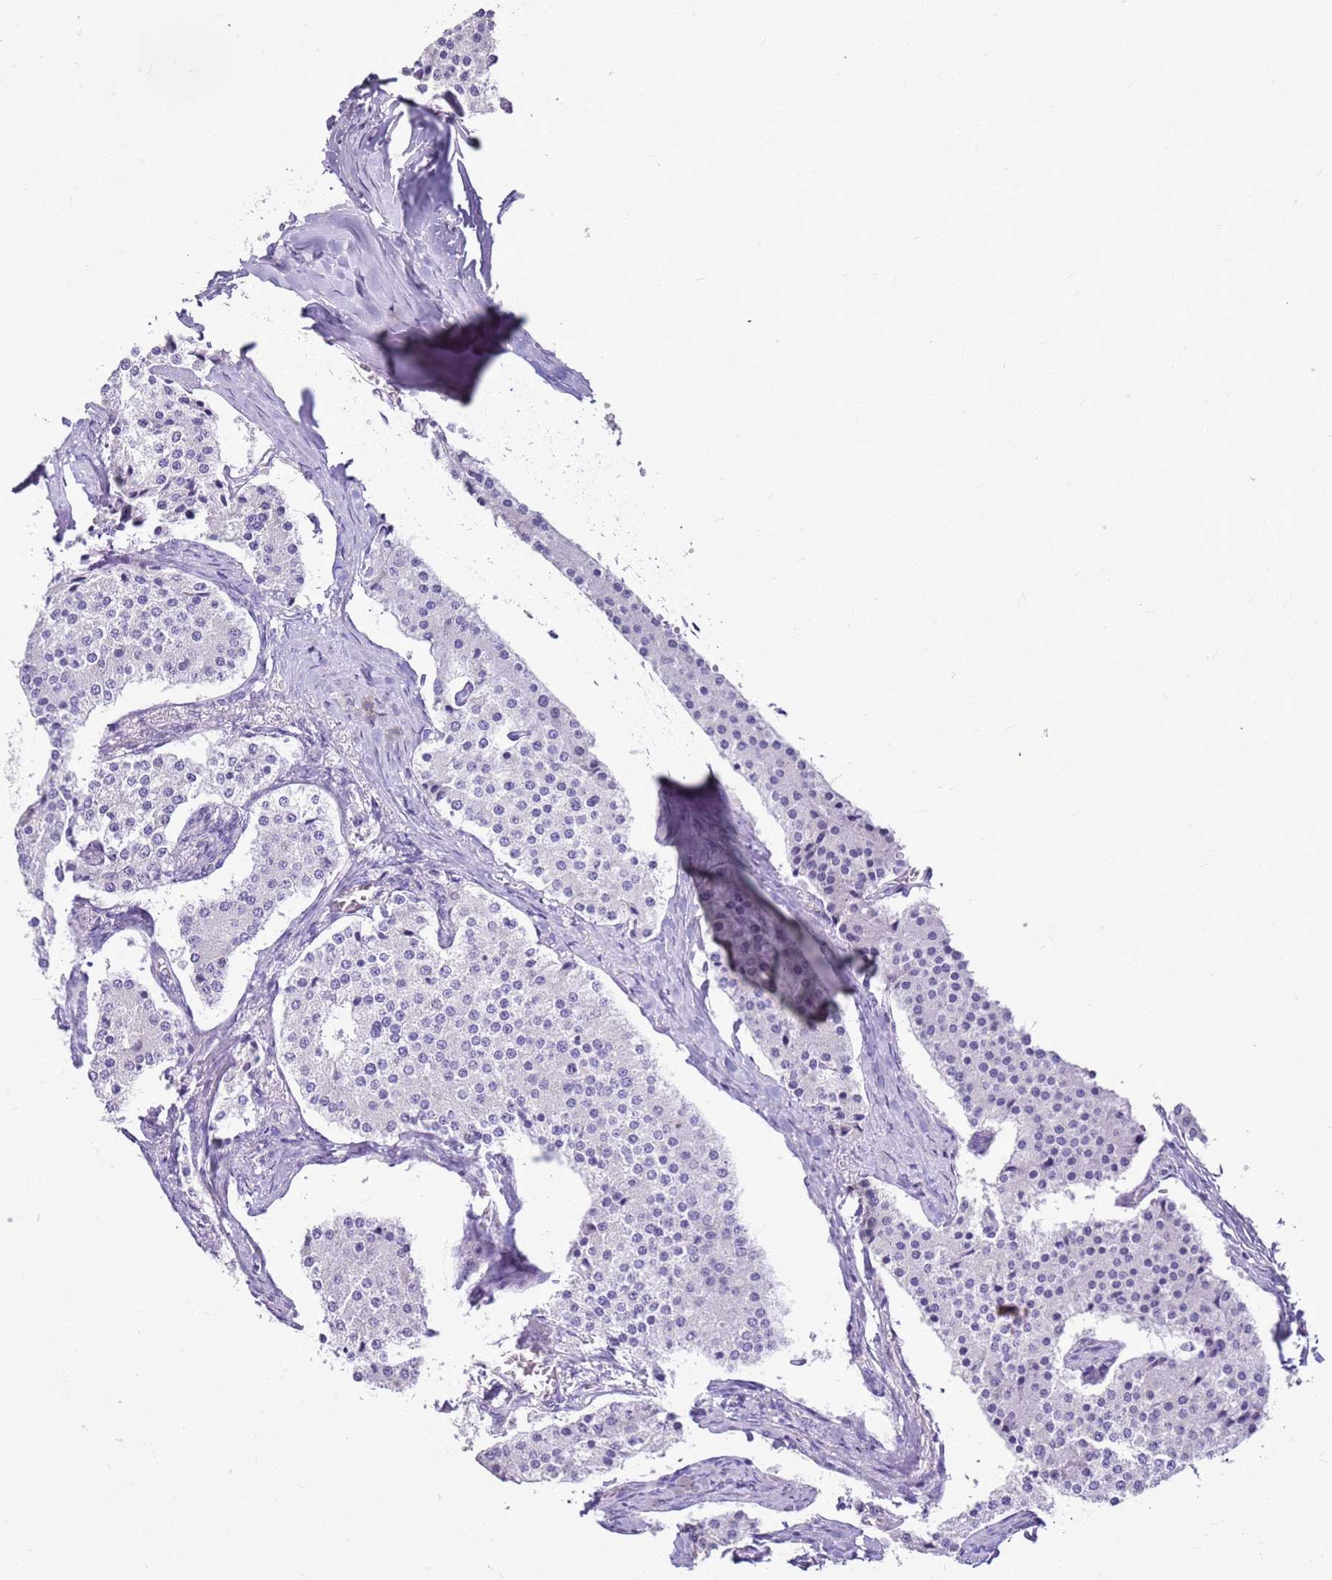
{"staining": {"intensity": "negative", "quantity": "none", "location": "none"}, "tissue": "carcinoid", "cell_type": "Tumor cells", "image_type": "cancer", "snomed": [{"axis": "morphology", "description": "Carcinoid, malignant, NOS"}, {"axis": "topography", "description": "Colon"}], "caption": "High power microscopy image of an immunohistochemistry image of malignant carcinoid, revealing no significant positivity in tumor cells.", "gene": "FABP2", "patient": {"sex": "female", "age": 52}}